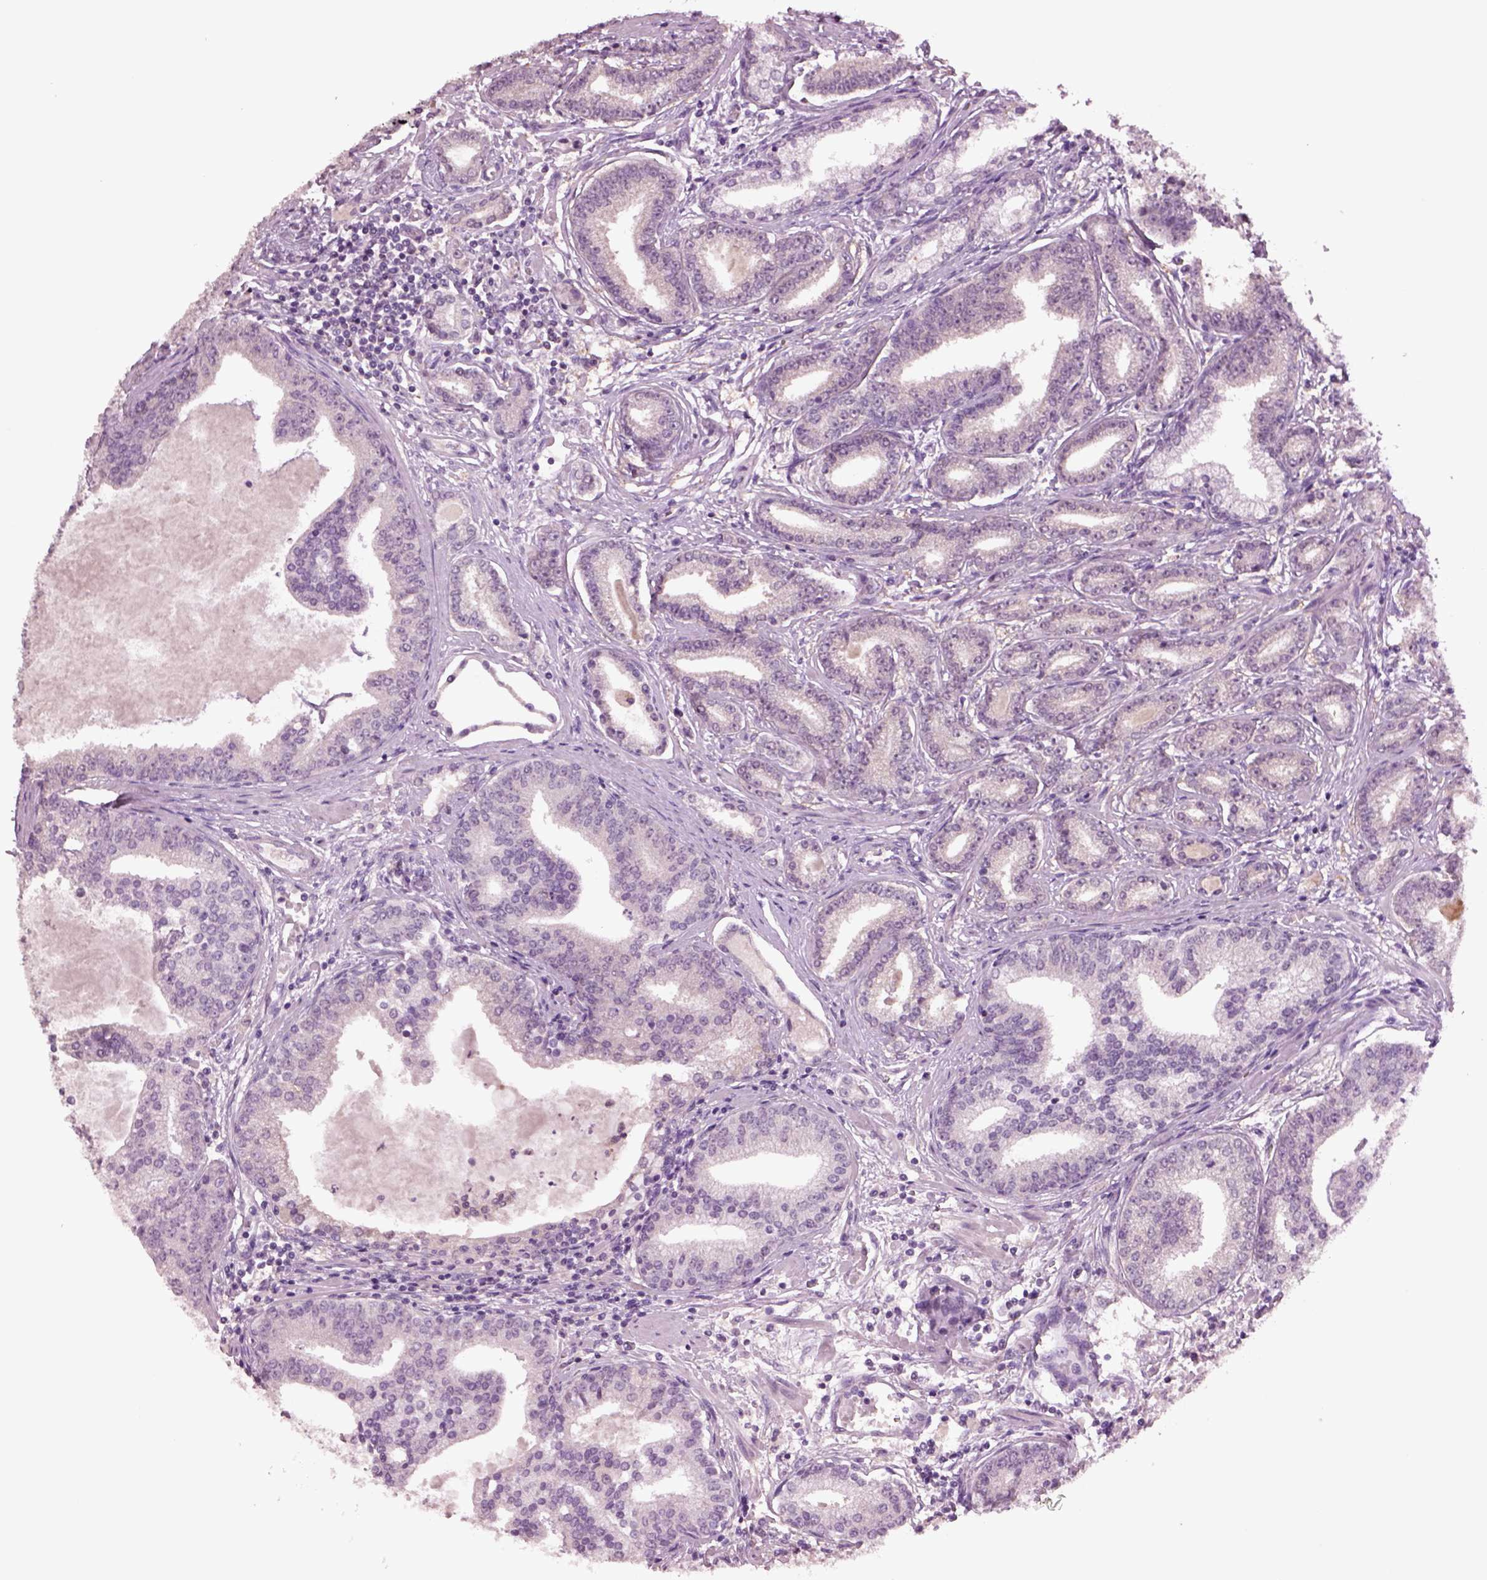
{"staining": {"intensity": "negative", "quantity": "none", "location": "none"}, "tissue": "prostate cancer", "cell_type": "Tumor cells", "image_type": "cancer", "snomed": [{"axis": "morphology", "description": "Adenocarcinoma, NOS"}, {"axis": "topography", "description": "Prostate"}], "caption": "Immunohistochemistry histopathology image of neoplastic tissue: human prostate adenocarcinoma stained with DAB reveals no significant protein expression in tumor cells.", "gene": "CLPSL1", "patient": {"sex": "male", "age": 64}}